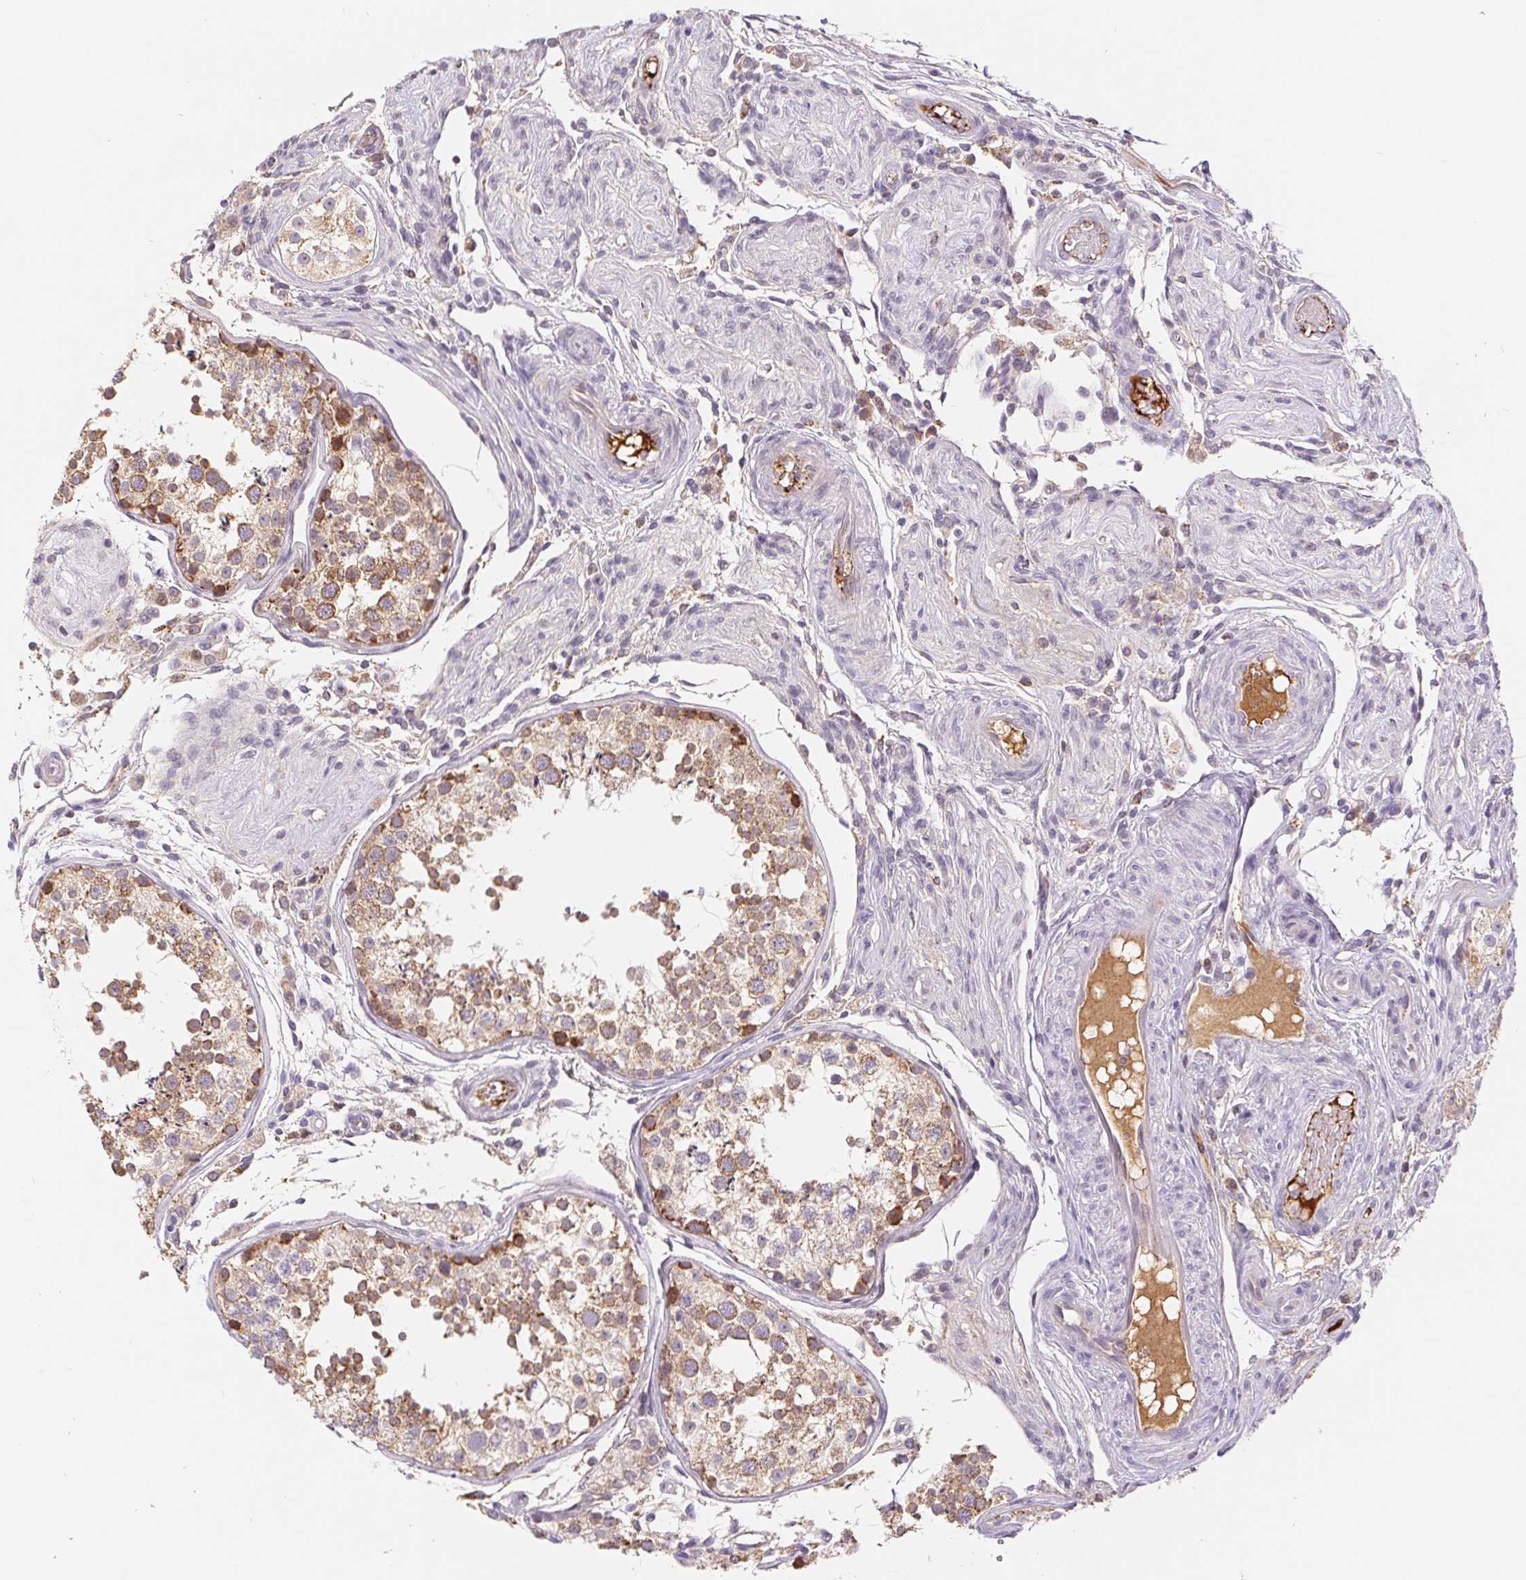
{"staining": {"intensity": "moderate", "quantity": ">75%", "location": "cytoplasmic/membranous"}, "tissue": "testis", "cell_type": "Cells in seminiferous ducts", "image_type": "normal", "snomed": [{"axis": "morphology", "description": "Normal tissue, NOS"}, {"axis": "morphology", "description": "Seminoma, NOS"}, {"axis": "topography", "description": "Testis"}], "caption": "This is an image of immunohistochemistry (IHC) staining of benign testis, which shows moderate positivity in the cytoplasmic/membranous of cells in seminiferous ducts.", "gene": "EMC6", "patient": {"sex": "male", "age": 29}}